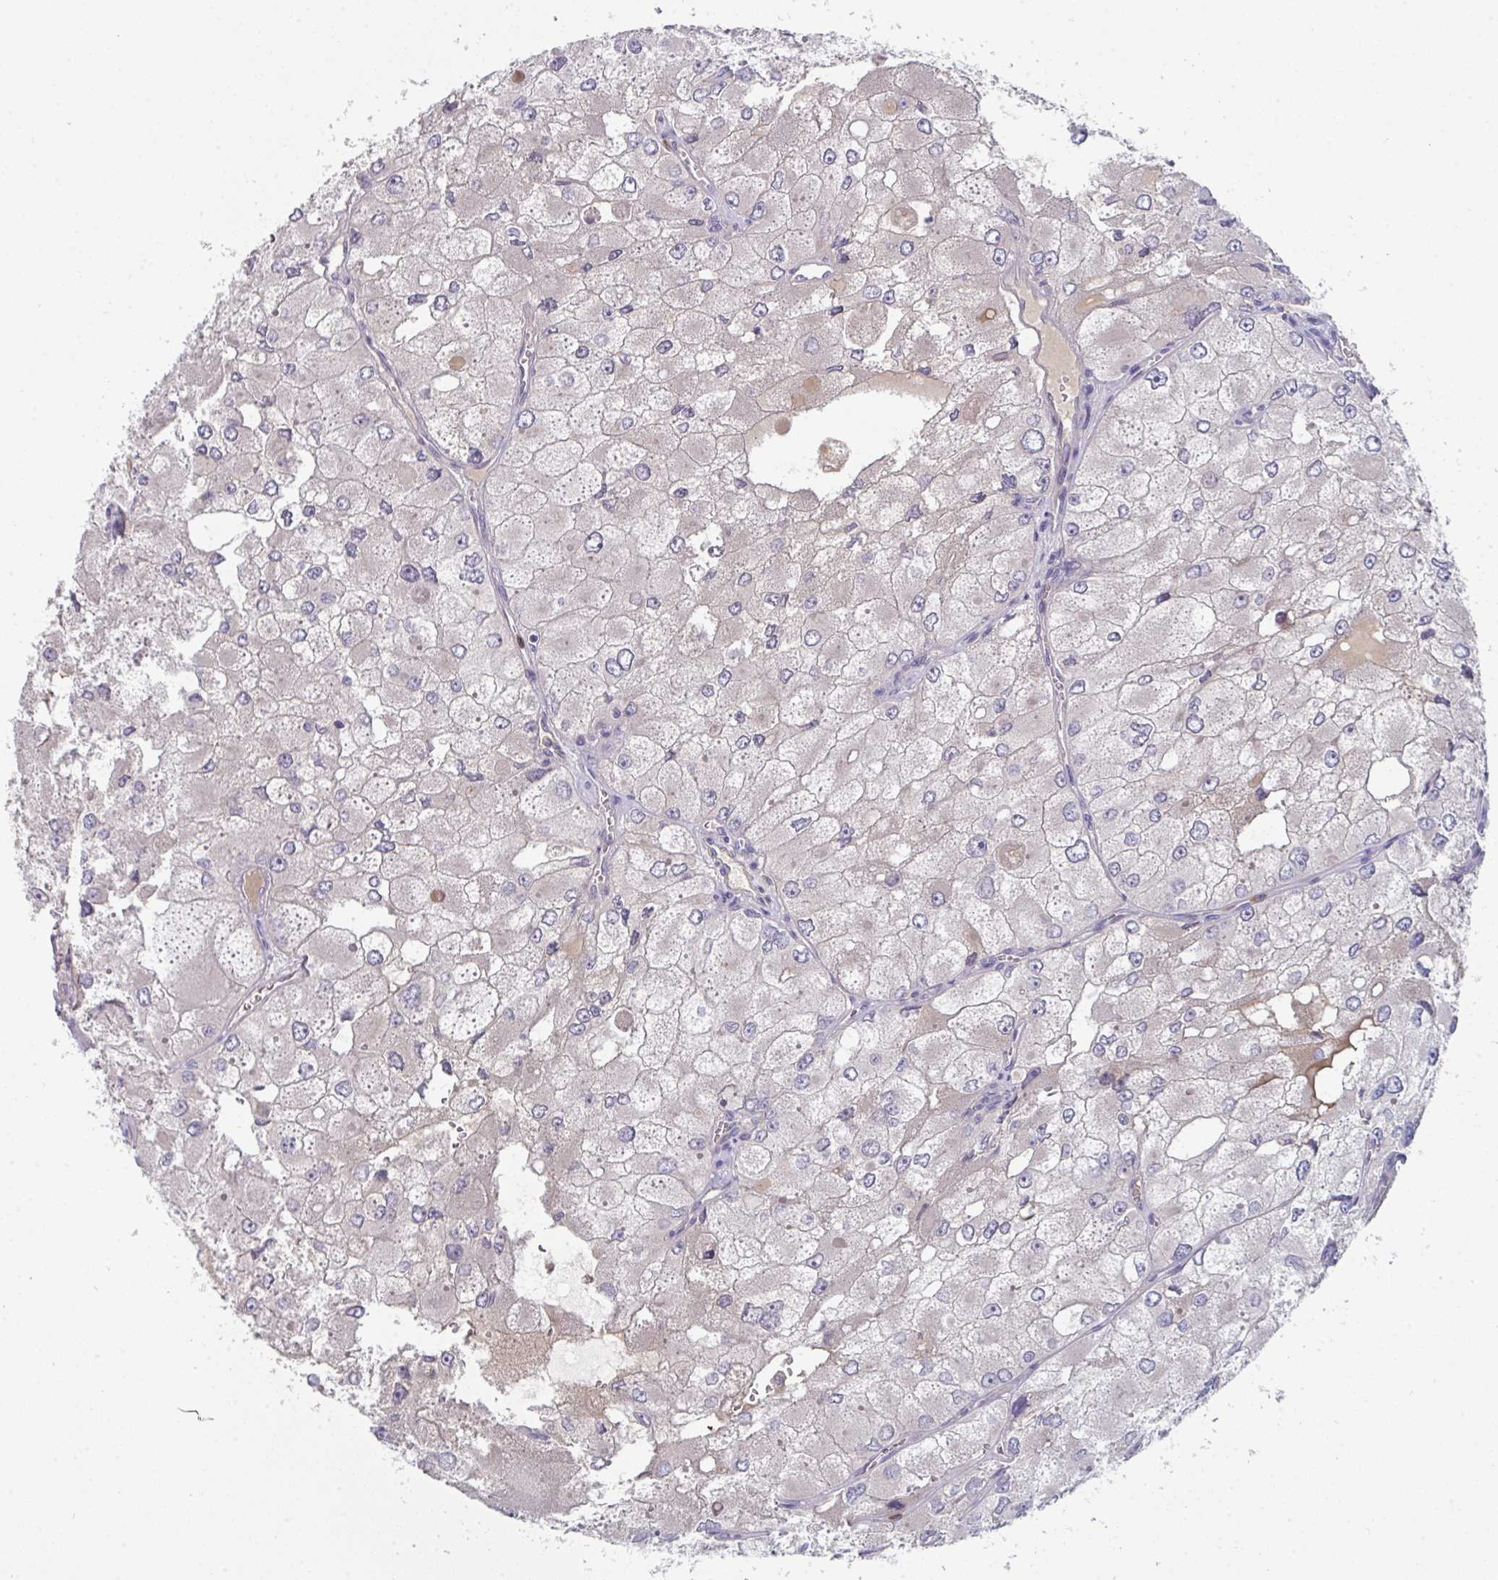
{"staining": {"intensity": "negative", "quantity": "none", "location": "none"}, "tissue": "renal cancer", "cell_type": "Tumor cells", "image_type": "cancer", "snomed": [{"axis": "morphology", "description": "Adenocarcinoma, NOS"}, {"axis": "topography", "description": "Kidney"}], "caption": "Tumor cells show no significant expression in renal cancer.", "gene": "HGFAC", "patient": {"sex": "female", "age": 70}}